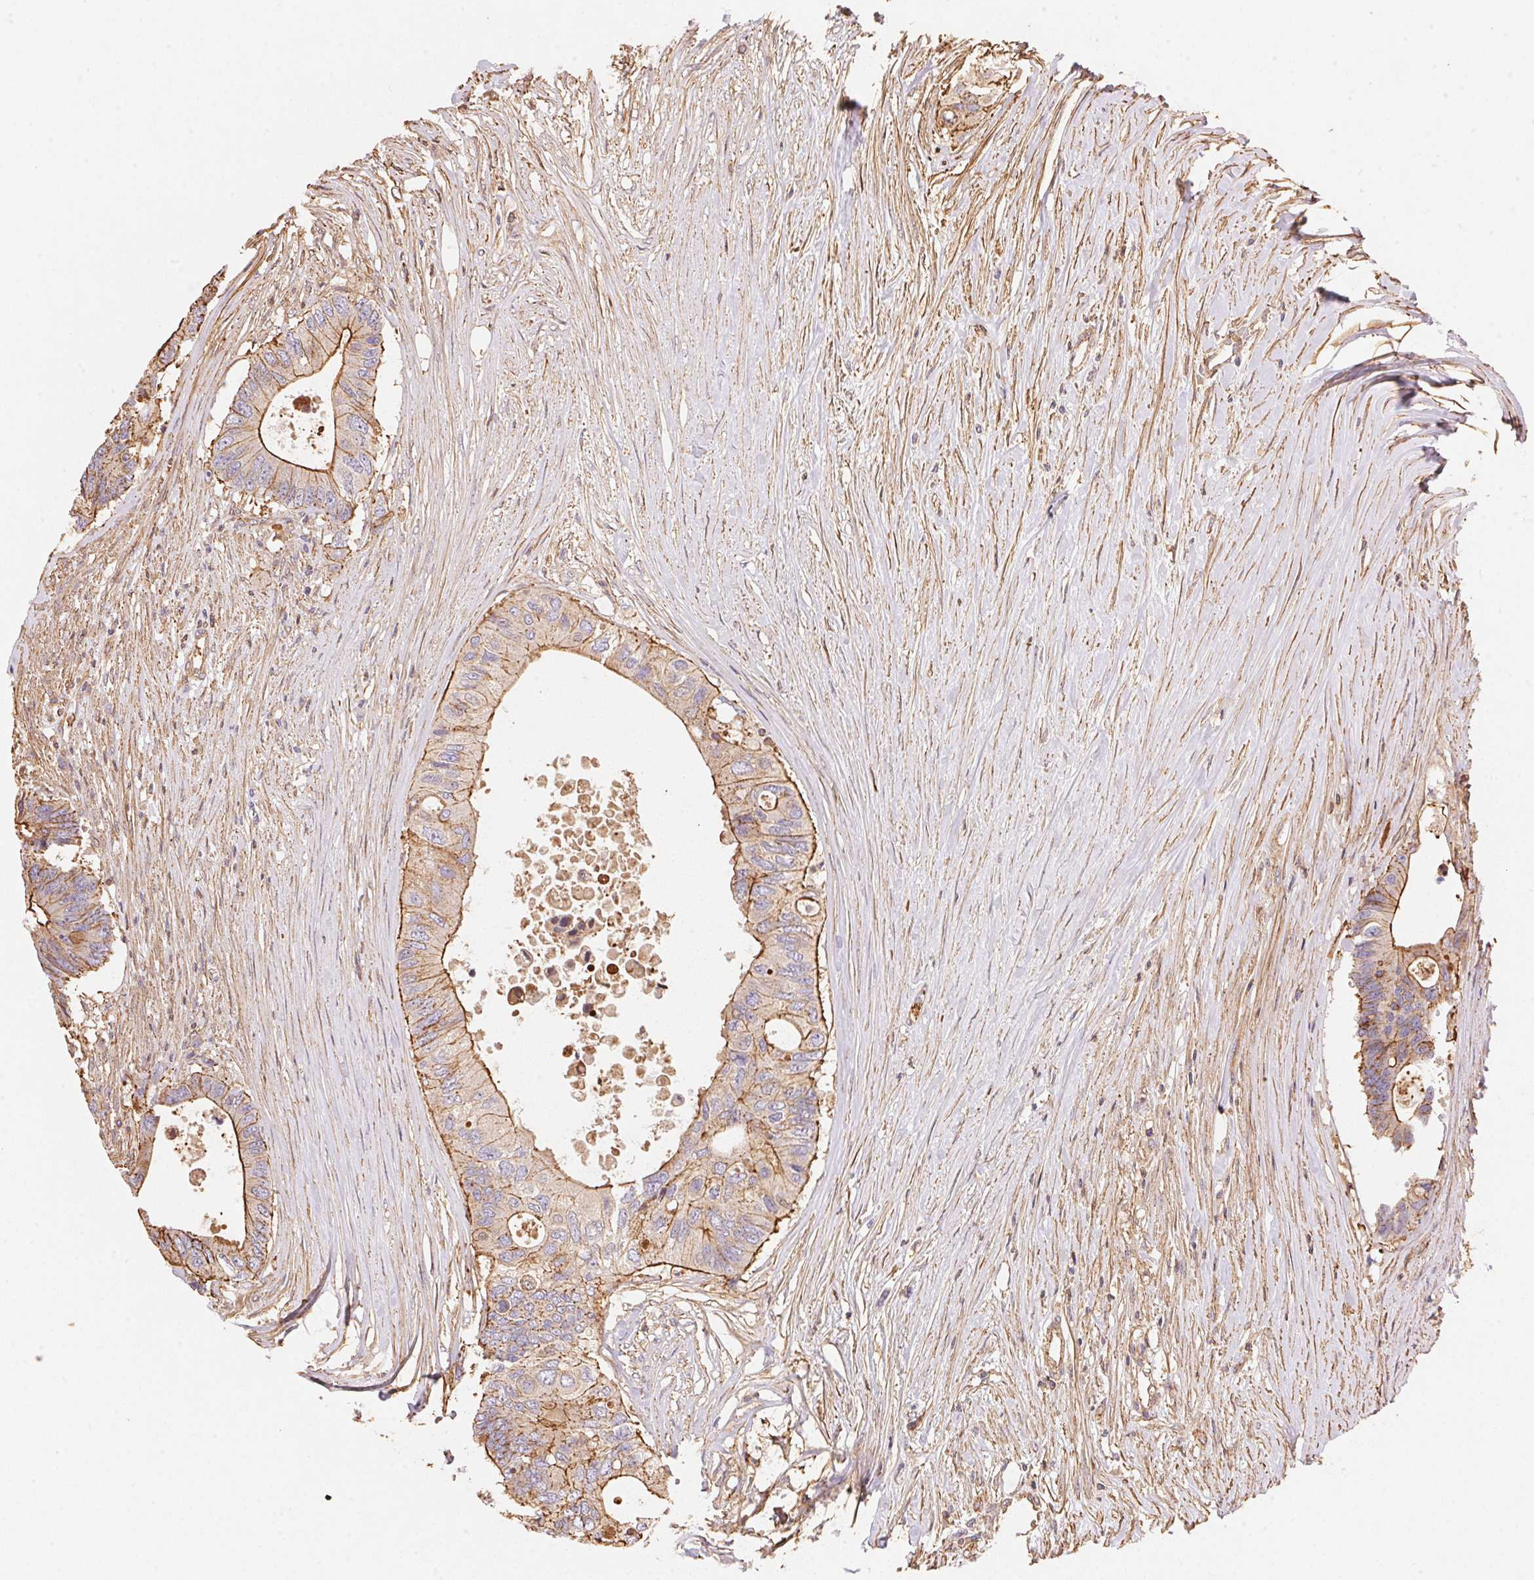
{"staining": {"intensity": "moderate", "quantity": "25%-75%", "location": "cytoplasmic/membranous"}, "tissue": "colorectal cancer", "cell_type": "Tumor cells", "image_type": "cancer", "snomed": [{"axis": "morphology", "description": "Adenocarcinoma, NOS"}, {"axis": "topography", "description": "Colon"}], "caption": "Moderate cytoplasmic/membranous positivity for a protein is present in about 25%-75% of tumor cells of colorectal cancer using IHC.", "gene": "FRAS1", "patient": {"sex": "male", "age": 71}}